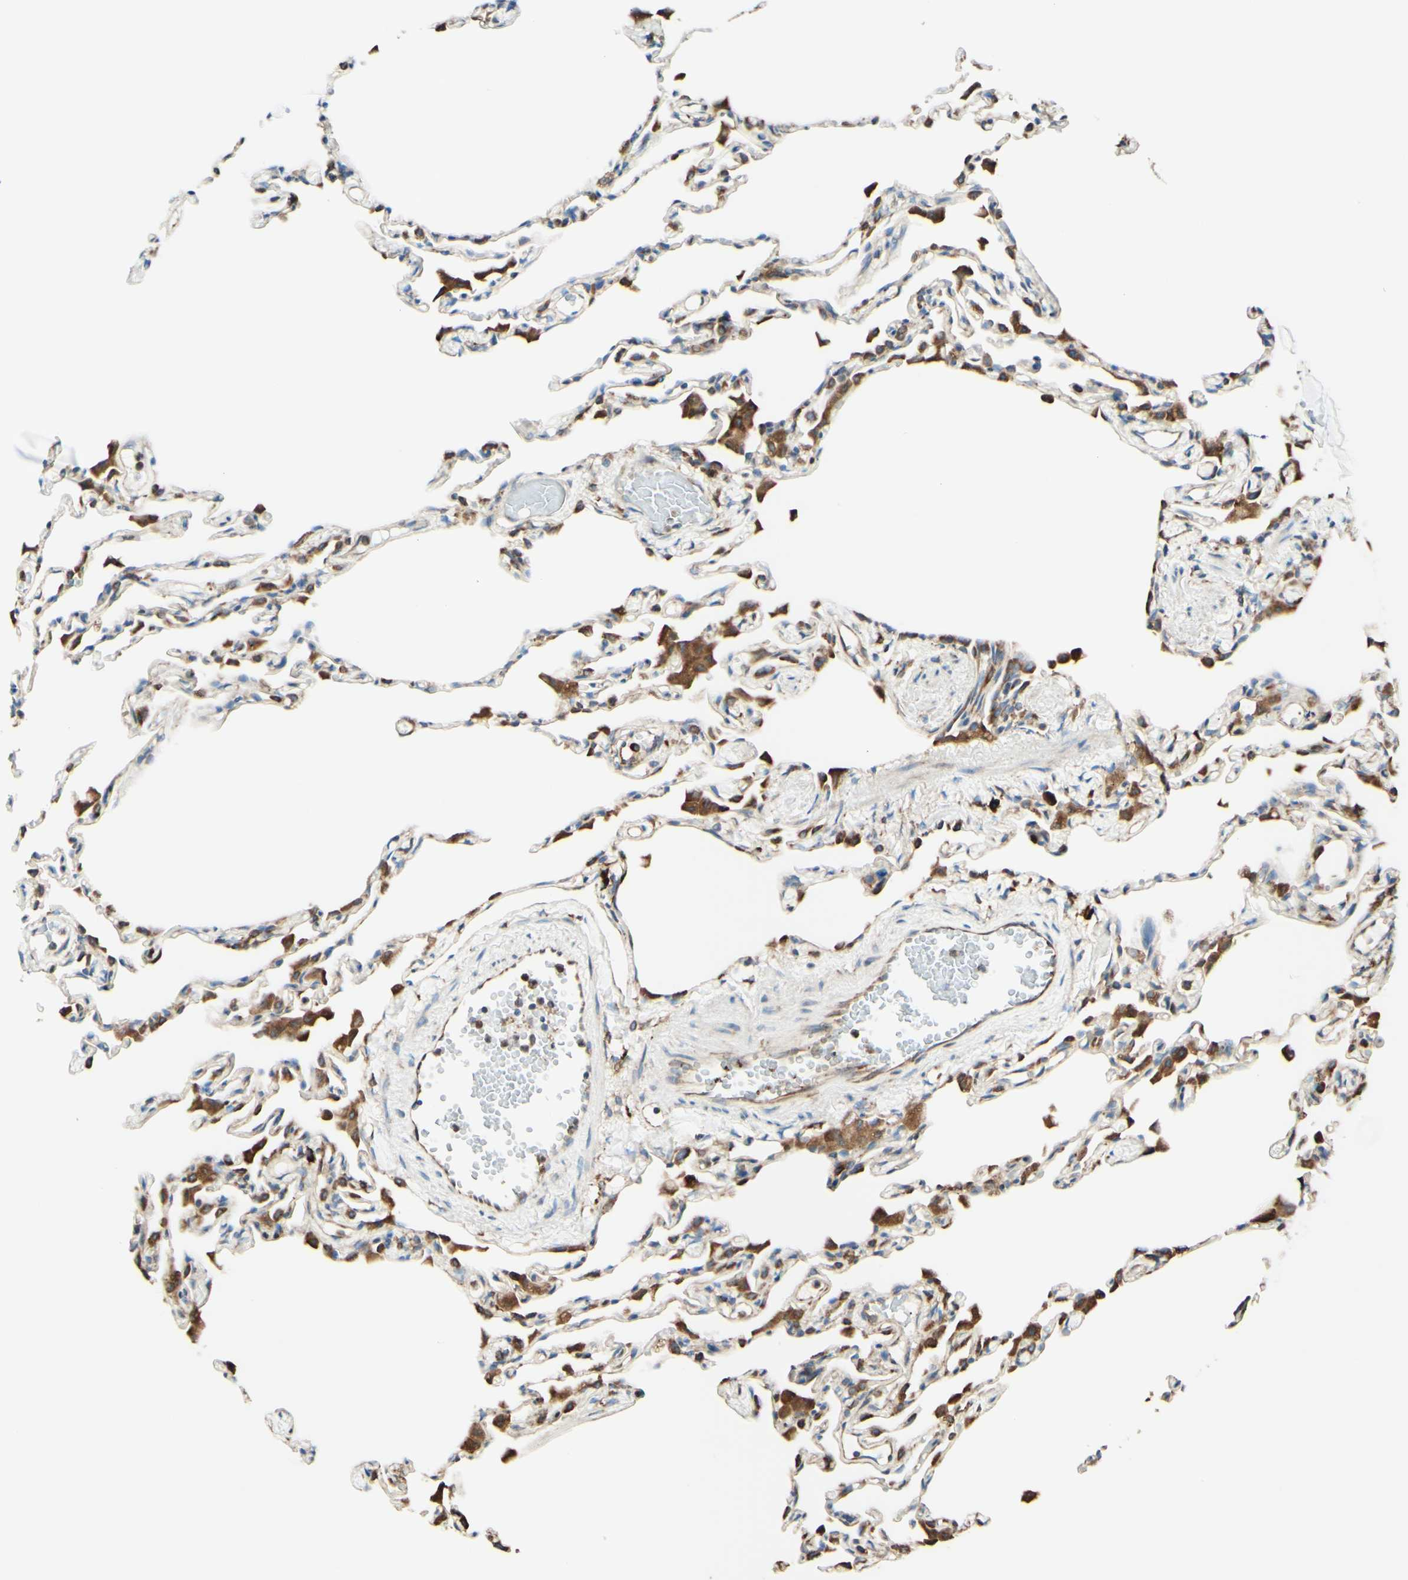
{"staining": {"intensity": "moderate", "quantity": "25%-75%", "location": "cytoplasmic/membranous"}, "tissue": "lung", "cell_type": "Alveolar cells", "image_type": "normal", "snomed": [{"axis": "morphology", "description": "Normal tissue, NOS"}, {"axis": "topography", "description": "Lung"}], "caption": "This micrograph exhibits immunohistochemistry (IHC) staining of normal human lung, with medium moderate cytoplasmic/membranous positivity in approximately 25%-75% of alveolar cells.", "gene": "DNAJB11", "patient": {"sex": "female", "age": 49}}